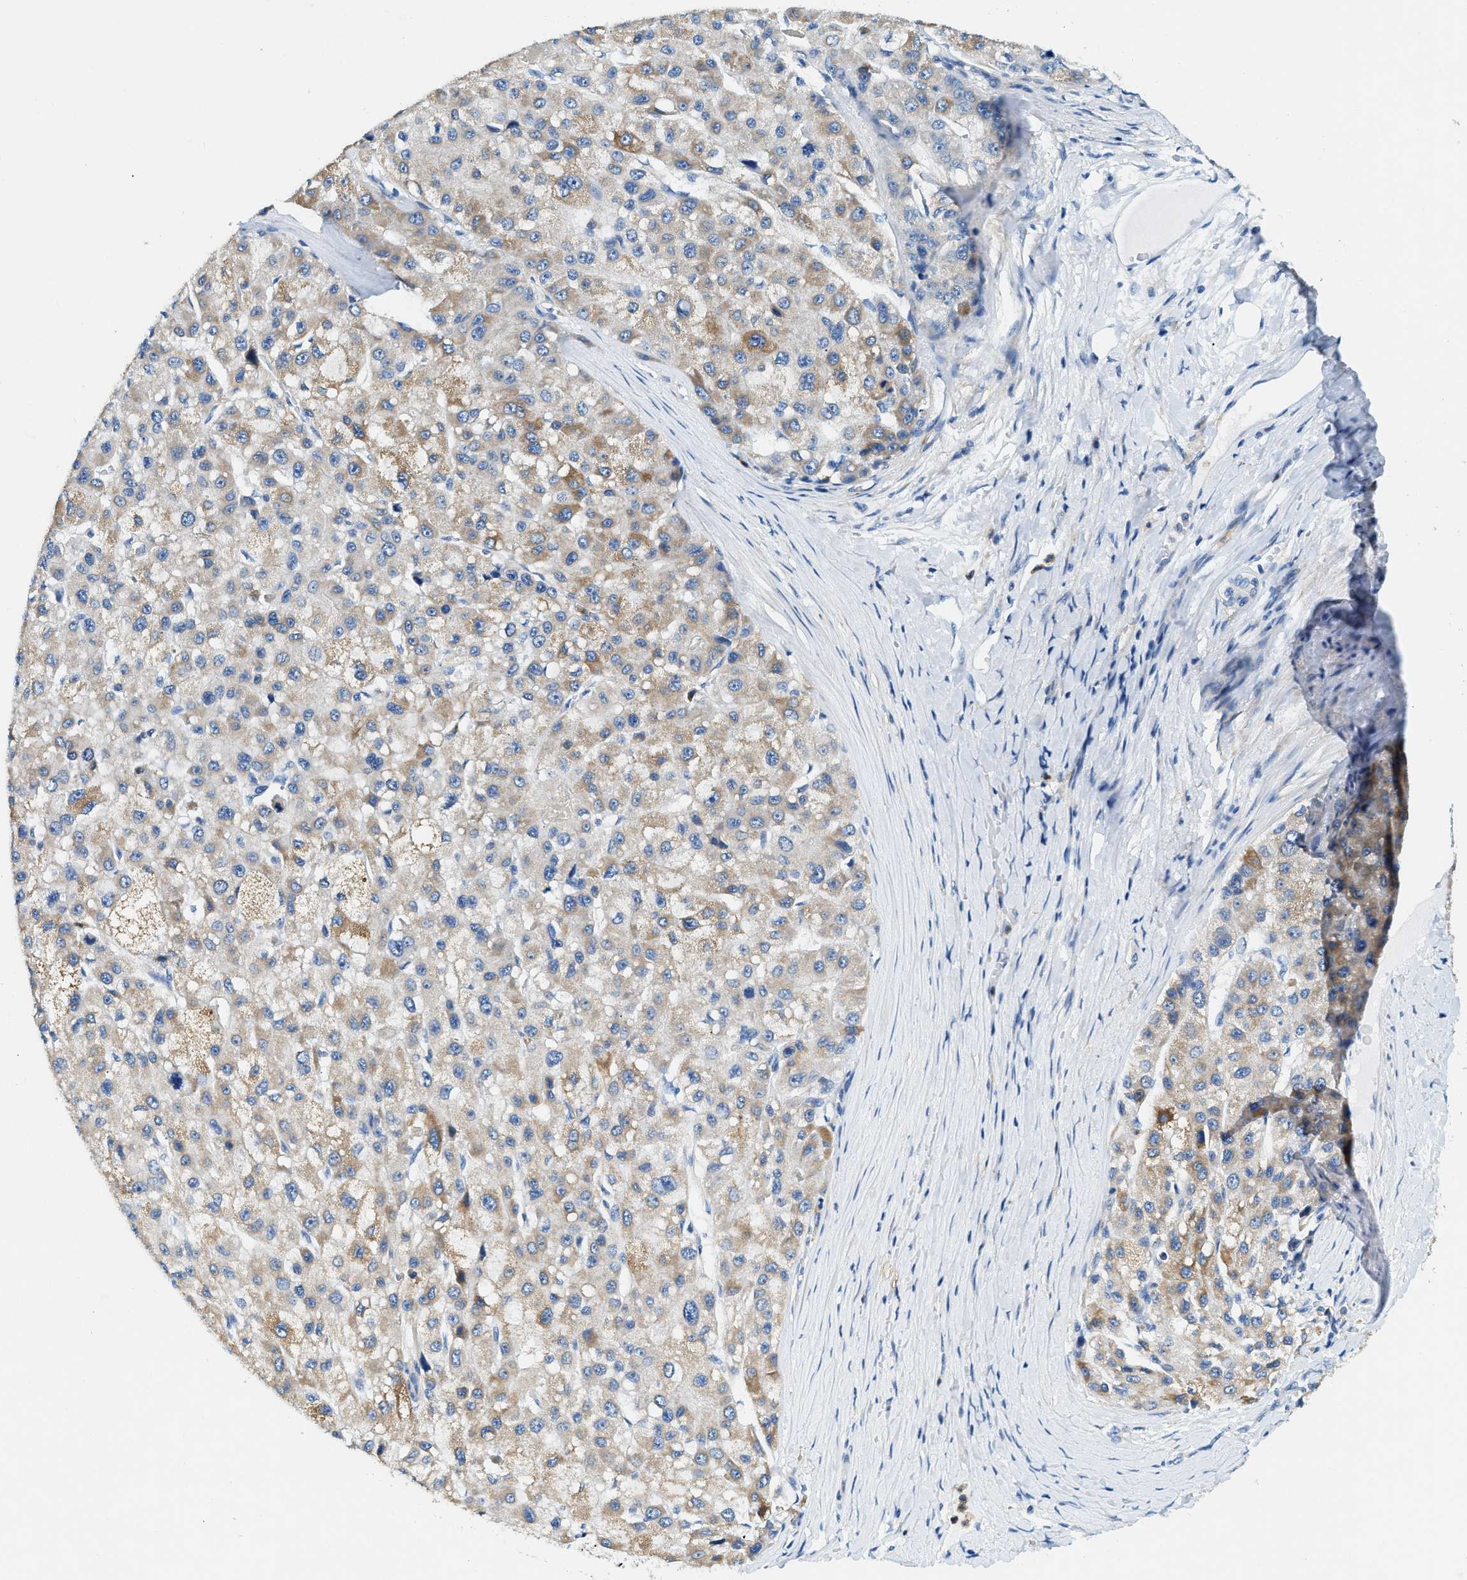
{"staining": {"intensity": "weak", "quantity": ">75%", "location": "cytoplasmic/membranous"}, "tissue": "liver cancer", "cell_type": "Tumor cells", "image_type": "cancer", "snomed": [{"axis": "morphology", "description": "Carcinoma, Hepatocellular, NOS"}, {"axis": "topography", "description": "Liver"}], "caption": "Protein analysis of hepatocellular carcinoma (liver) tissue reveals weak cytoplasmic/membranous staining in approximately >75% of tumor cells.", "gene": "ZDHHC13", "patient": {"sex": "male", "age": 80}}